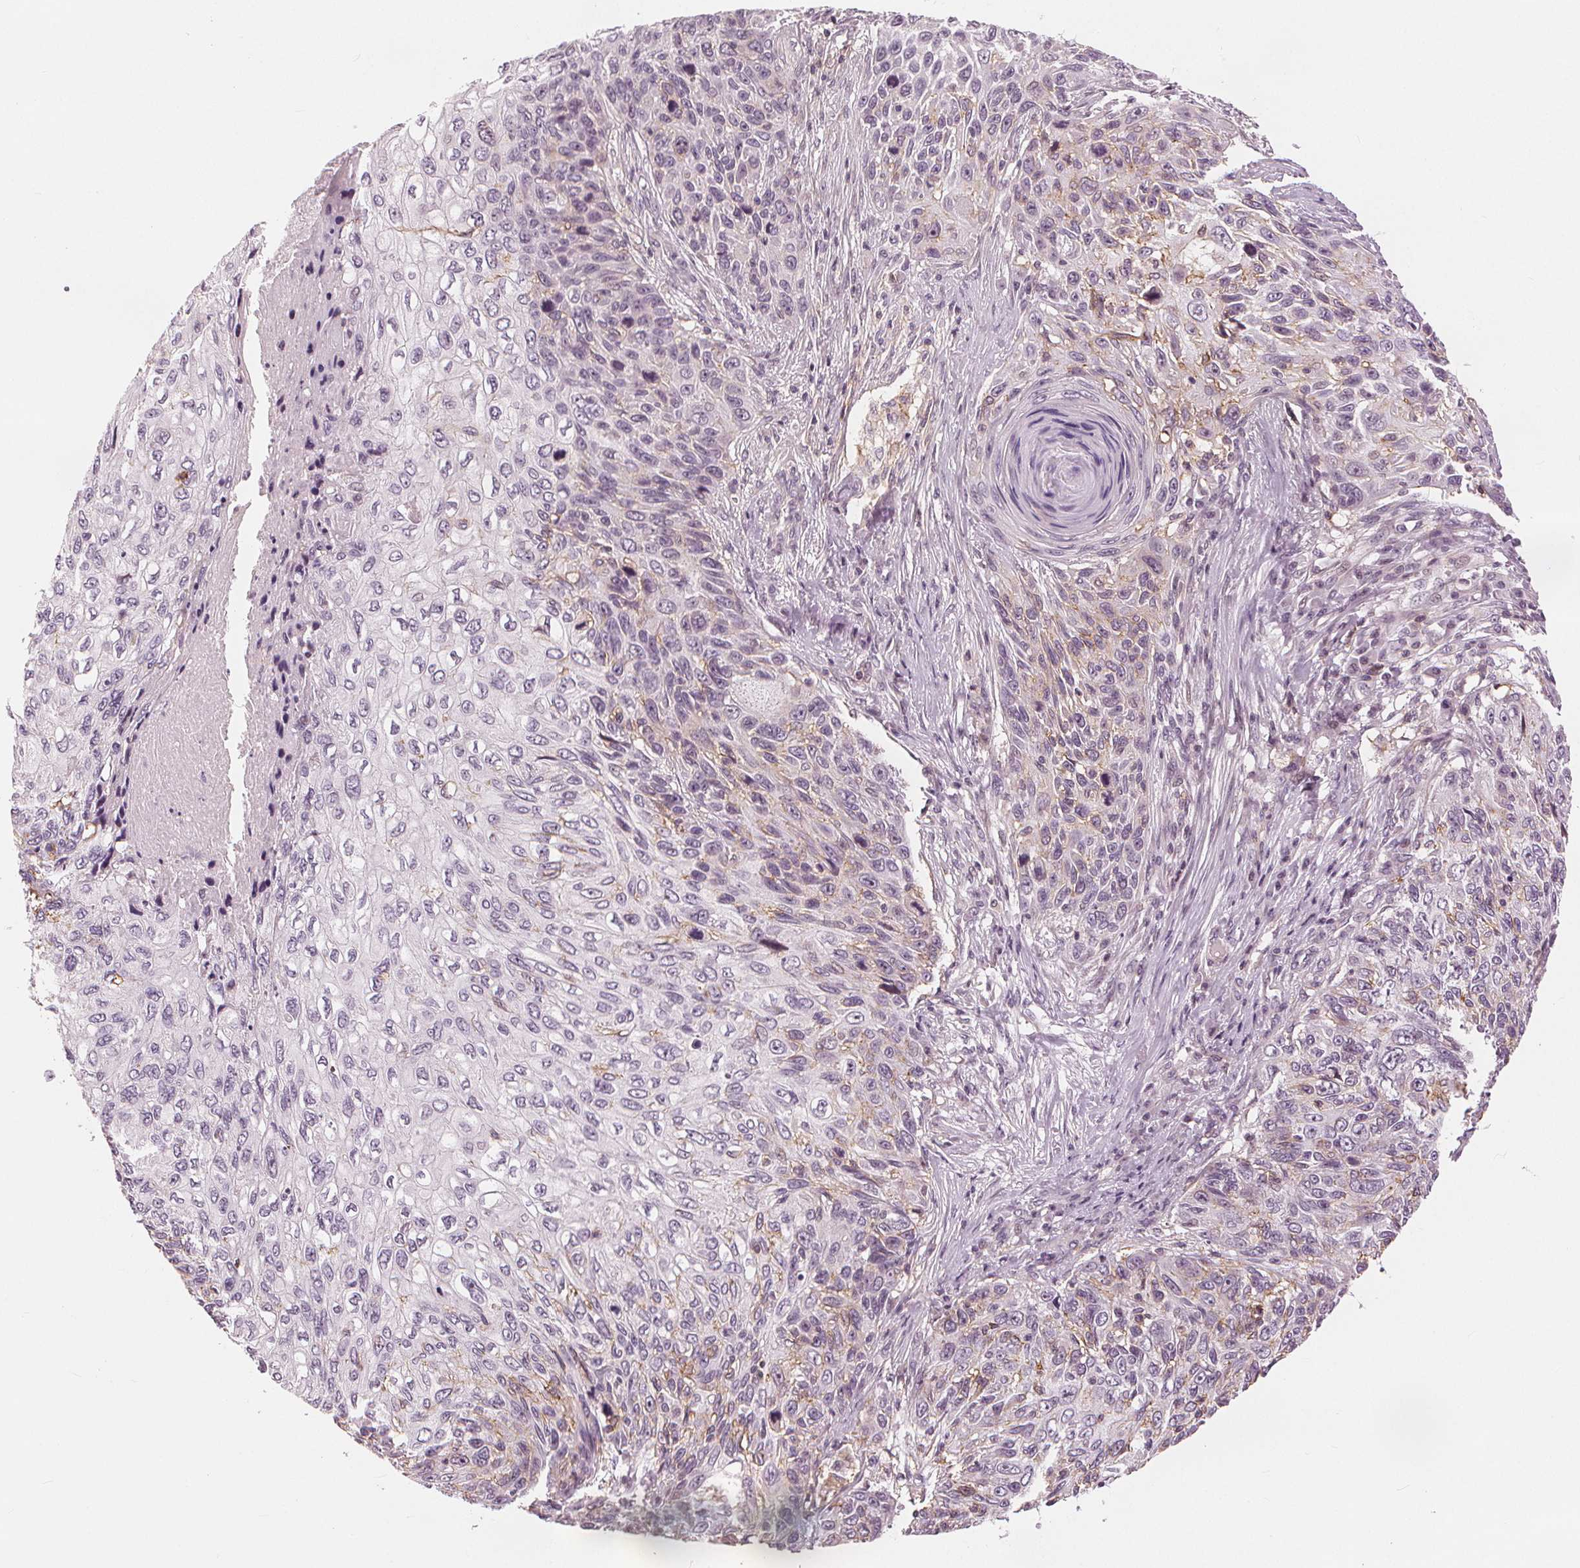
{"staining": {"intensity": "negative", "quantity": "none", "location": "none"}, "tissue": "skin cancer", "cell_type": "Tumor cells", "image_type": "cancer", "snomed": [{"axis": "morphology", "description": "Squamous cell carcinoma, NOS"}, {"axis": "topography", "description": "Skin"}], "caption": "Immunohistochemistry (IHC) photomicrograph of skin cancer (squamous cell carcinoma) stained for a protein (brown), which shows no positivity in tumor cells. (Immunohistochemistry, brightfield microscopy, high magnification).", "gene": "SLC34A1", "patient": {"sex": "male", "age": 92}}